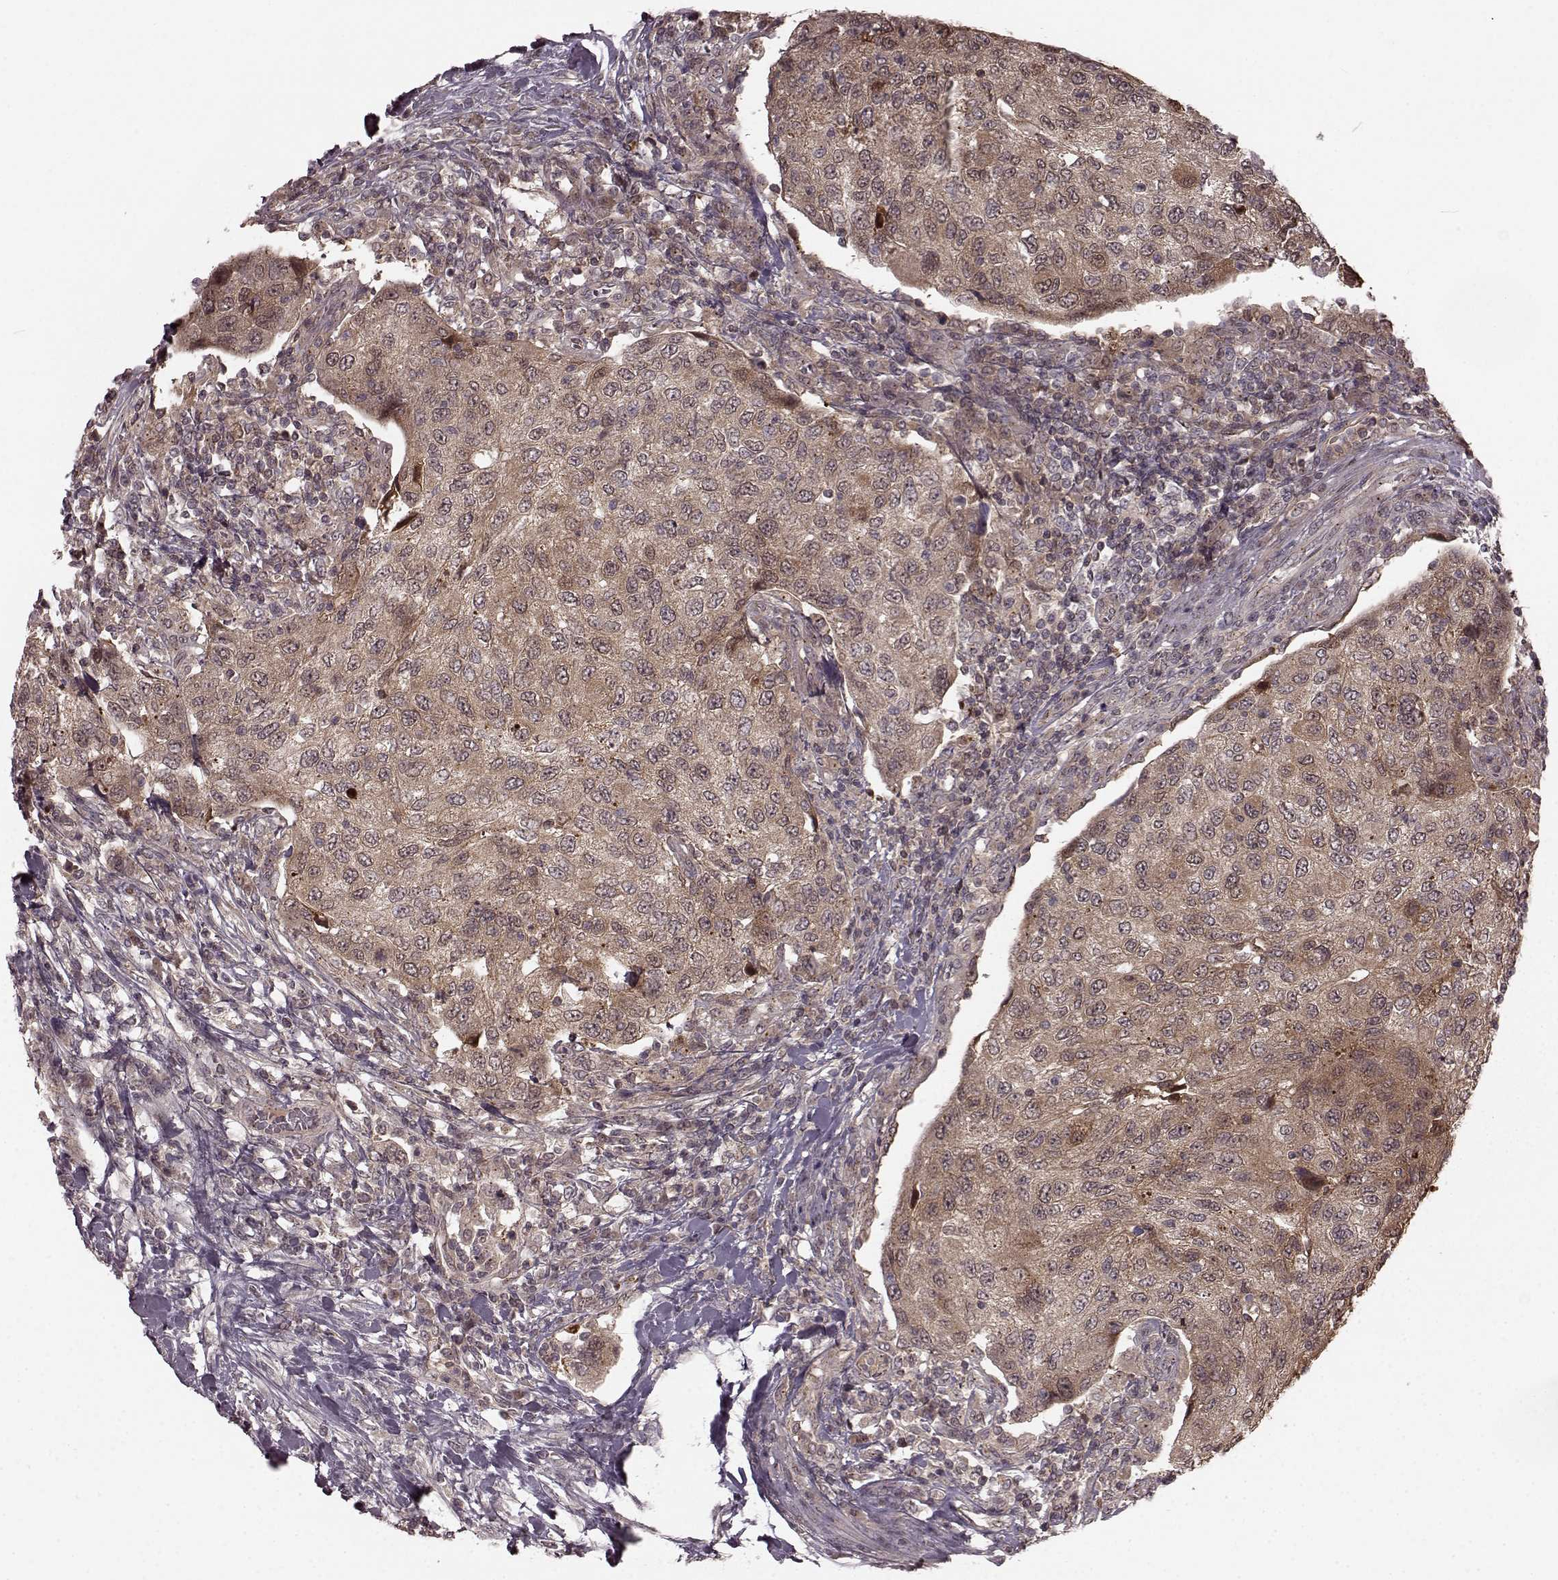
{"staining": {"intensity": "weak", "quantity": "25%-75%", "location": "cytoplasmic/membranous"}, "tissue": "urothelial cancer", "cell_type": "Tumor cells", "image_type": "cancer", "snomed": [{"axis": "morphology", "description": "Urothelial carcinoma, High grade"}, {"axis": "topography", "description": "Urinary bladder"}], "caption": "Urothelial cancer stained with immunohistochemistry demonstrates weak cytoplasmic/membranous staining in about 25%-75% of tumor cells.", "gene": "GSS", "patient": {"sex": "female", "age": 78}}